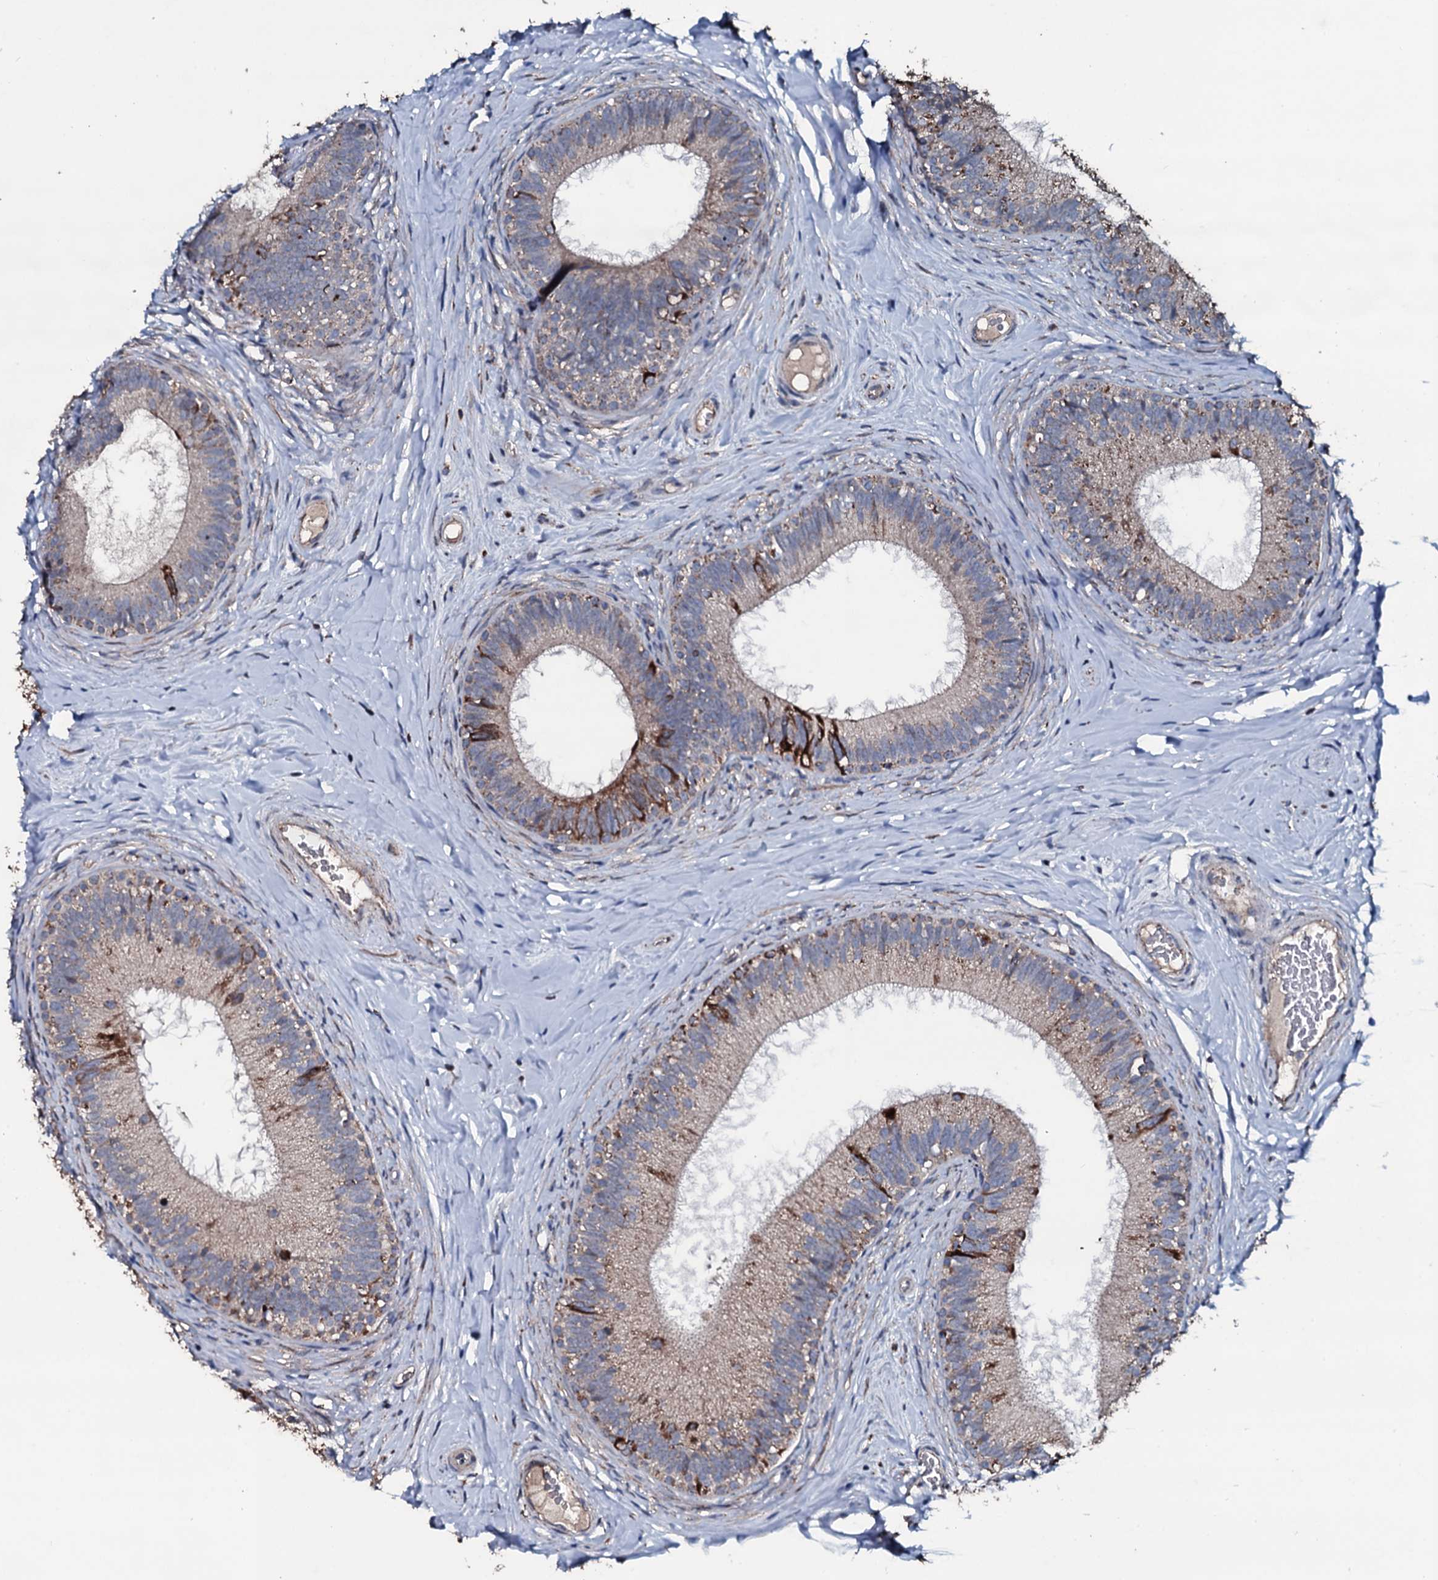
{"staining": {"intensity": "moderate", "quantity": "<25%", "location": "cytoplasmic/membranous"}, "tissue": "epididymis", "cell_type": "Glandular cells", "image_type": "normal", "snomed": [{"axis": "morphology", "description": "Normal tissue, NOS"}, {"axis": "topography", "description": "Epididymis"}], "caption": "An IHC photomicrograph of normal tissue is shown. Protein staining in brown highlights moderate cytoplasmic/membranous positivity in epididymis within glandular cells.", "gene": "DYNC2I2", "patient": {"sex": "male", "age": 33}}